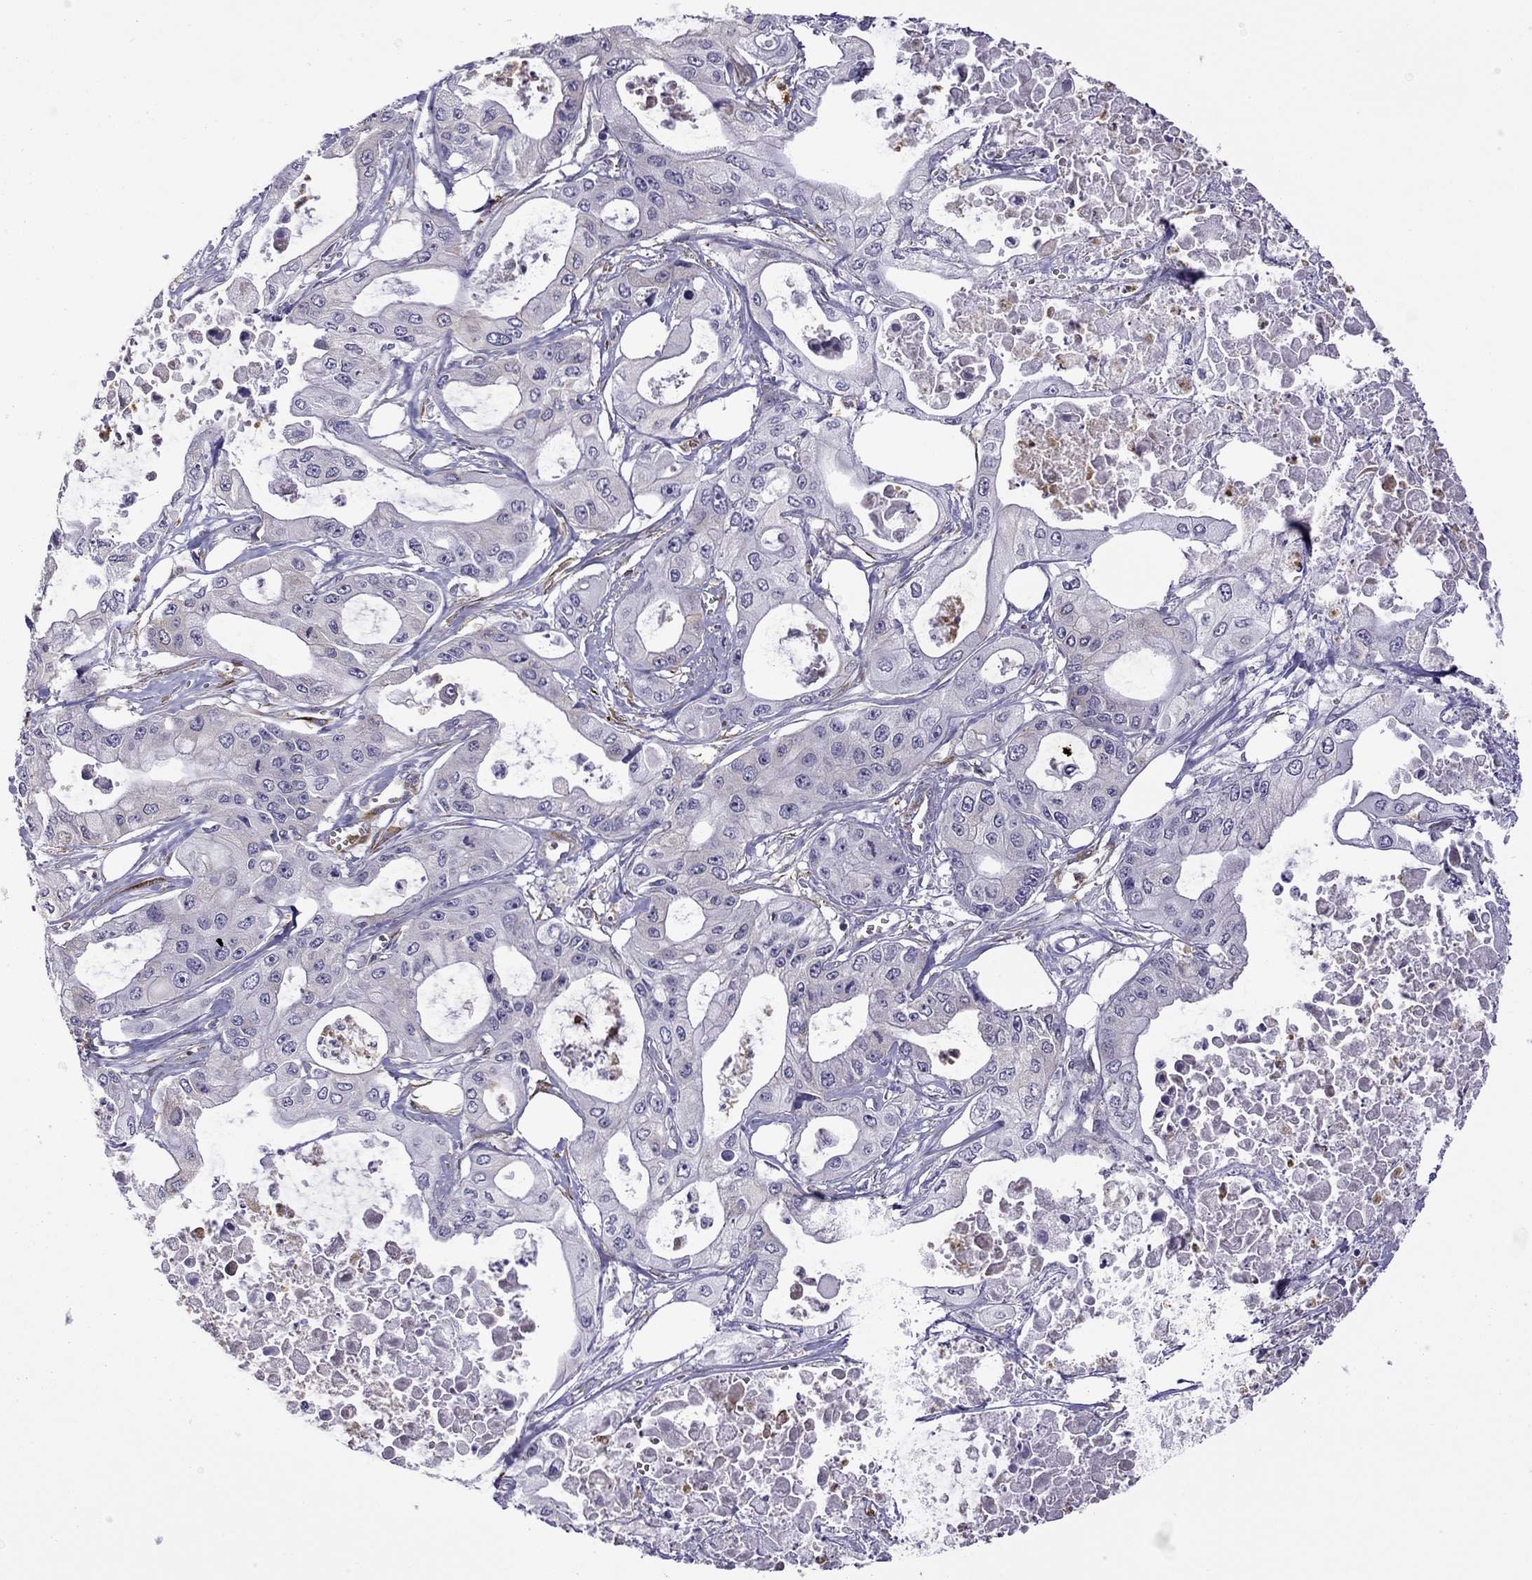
{"staining": {"intensity": "negative", "quantity": "none", "location": "none"}, "tissue": "pancreatic cancer", "cell_type": "Tumor cells", "image_type": "cancer", "snomed": [{"axis": "morphology", "description": "Adenocarcinoma, NOS"}, {"axis": "topography", "description": "Pancreas"}], "caption": "This micrograph is of adenocarcinoma (pancreatic) stained with immunohistochemistry to label a protein in brown with the nuclei are counter-stained blue. There is no expression in tumor cells.", "gene": "MAP4", "patient": {"sex": "male", "age": 70}}